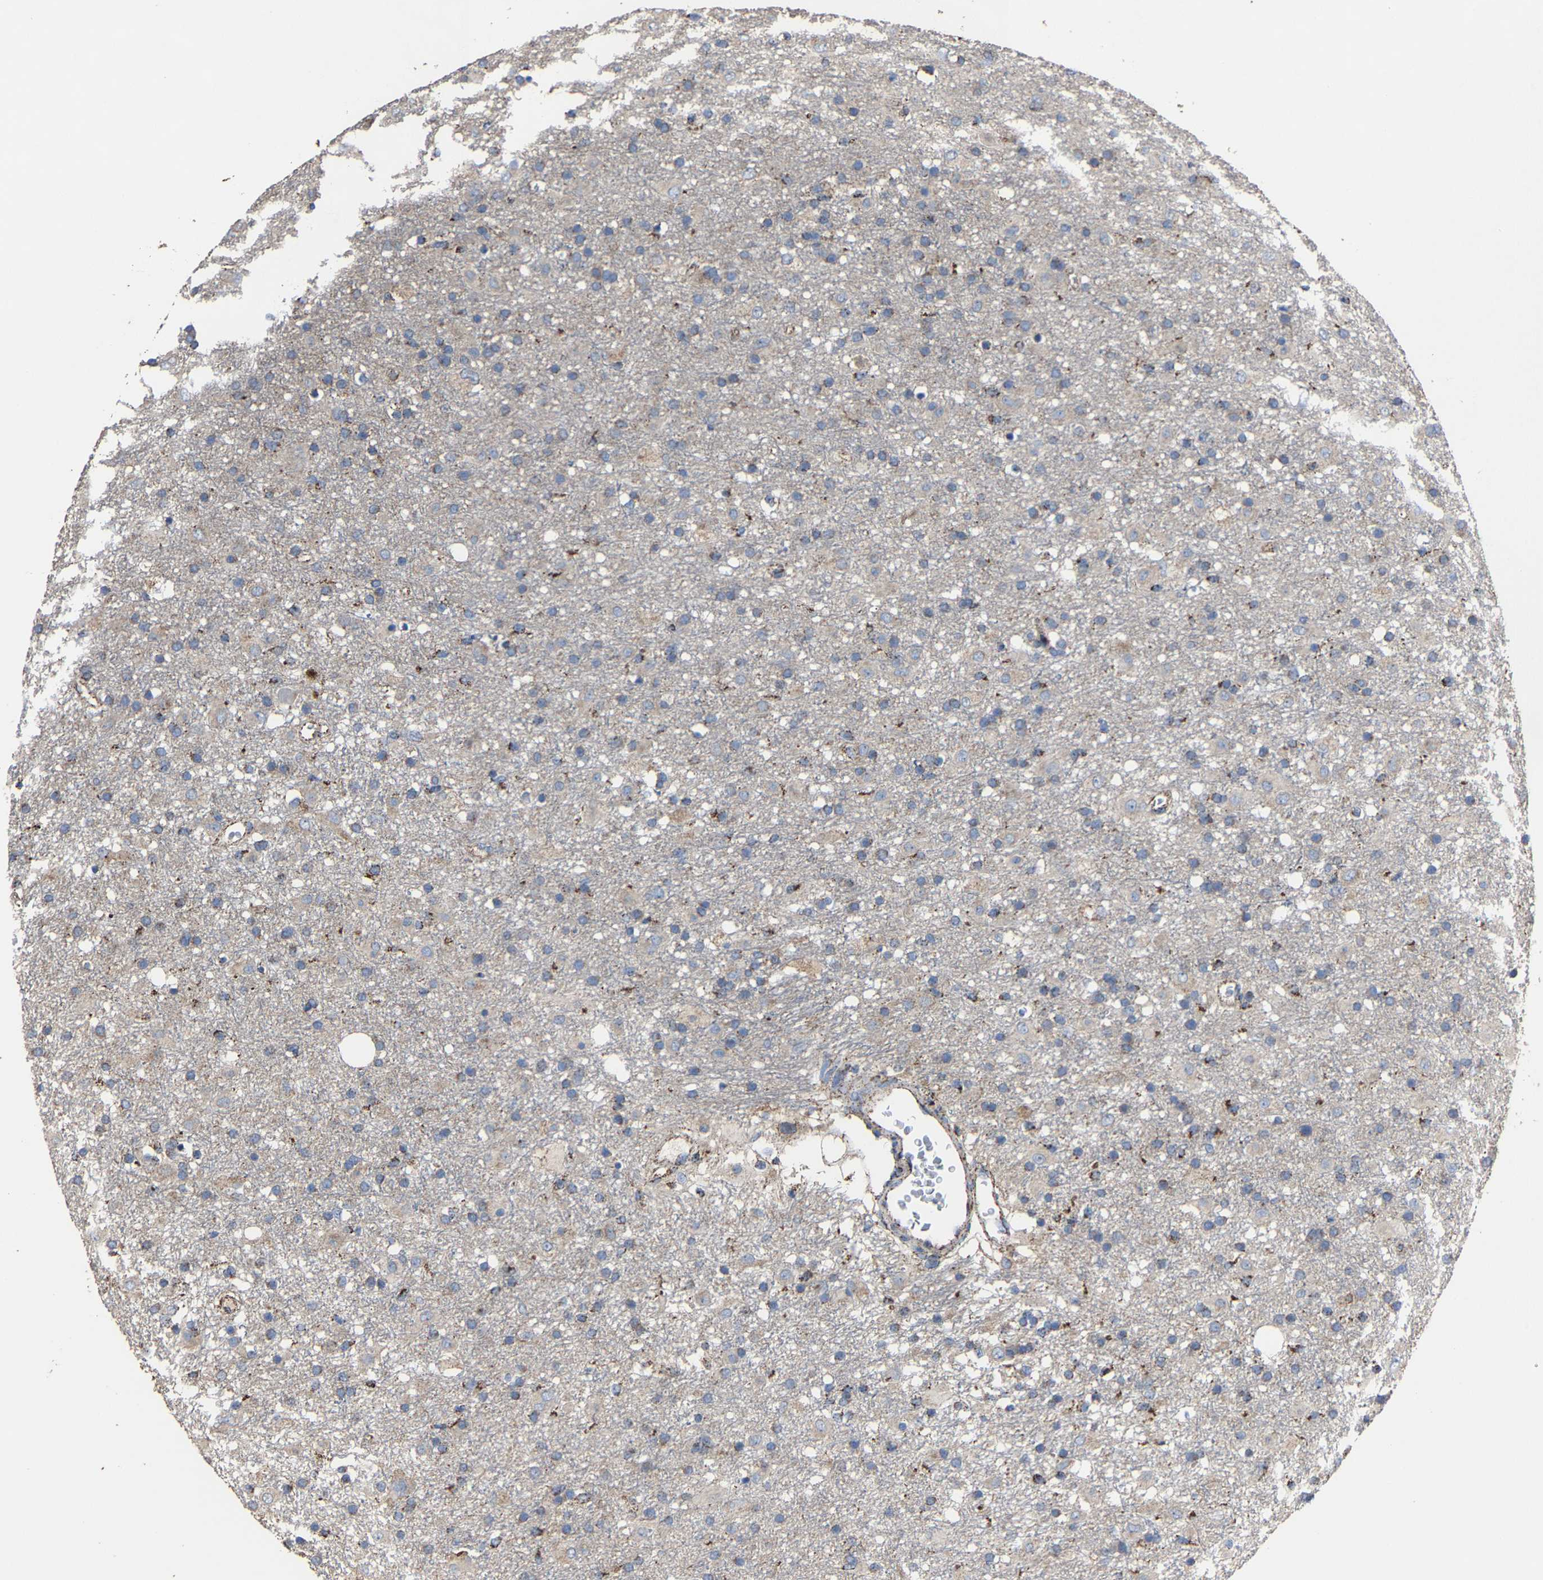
{"staining": {"intensity": "moderate", "quantity": "<25%", "location": "cytoplasmic/membranous"}, "tissue": "glioma", "cell_type": "Tumor cells", "image_type": "cancer", "snomed": [{"axis": "morphology", "description": "Glioma, malignant, Low grade"}, {"axis": "topography", "description": "Brain"}], "caption": "IHC histopathology image of neoplastic tissue: malignant glioma (low-grade) stained using IHC exhibits low levels of moderate protein expression localized specifically in the cytoplasmic/membranous of tumor cells, appearing as a cytoplasmic/membranous brown color.", "gene": "NDUFV3", "patient": {"sex": "male", "age": 65}}